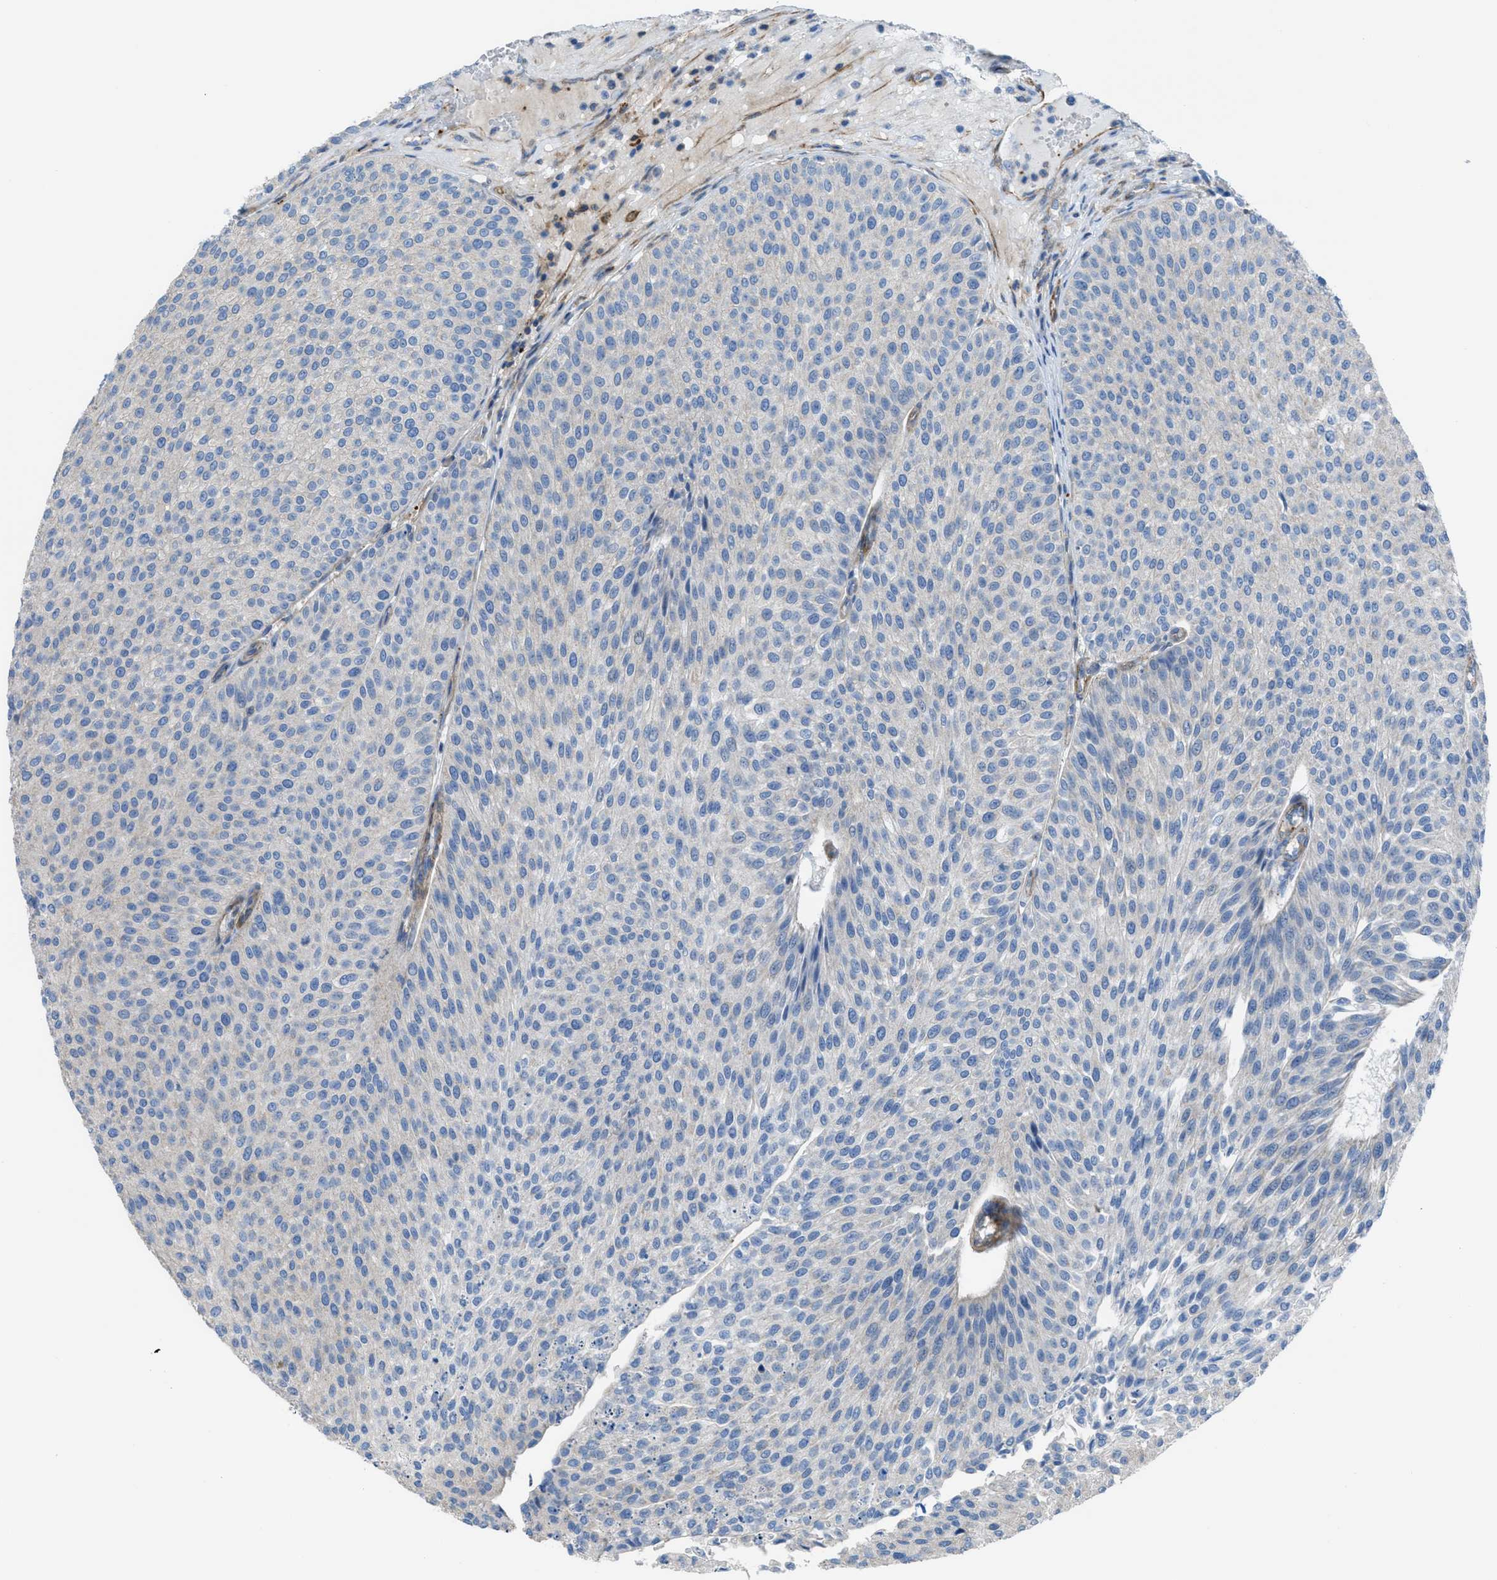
{"staining": {"intensity": "negative", "quantity": "none", "location": "none"}, "tissue": "urothelial cancer", "cell_type": "Tumor cells", "image_type": "cancer", "snomed": [{"axis": "morphology", "description": "Urothelial carcinoma, Low grade"}, {"axis": "topography", "description": "Smooth muscle"}, {"axis": "topography", "description": "Urinary bladder"}], "caption": "IHC micrograph of human urothelial cancer stained for a protein (brown), which exhibits no staining in tumor cells.", "gene": "KCNH7", "patient": {"sex": "male", "age": 60}}